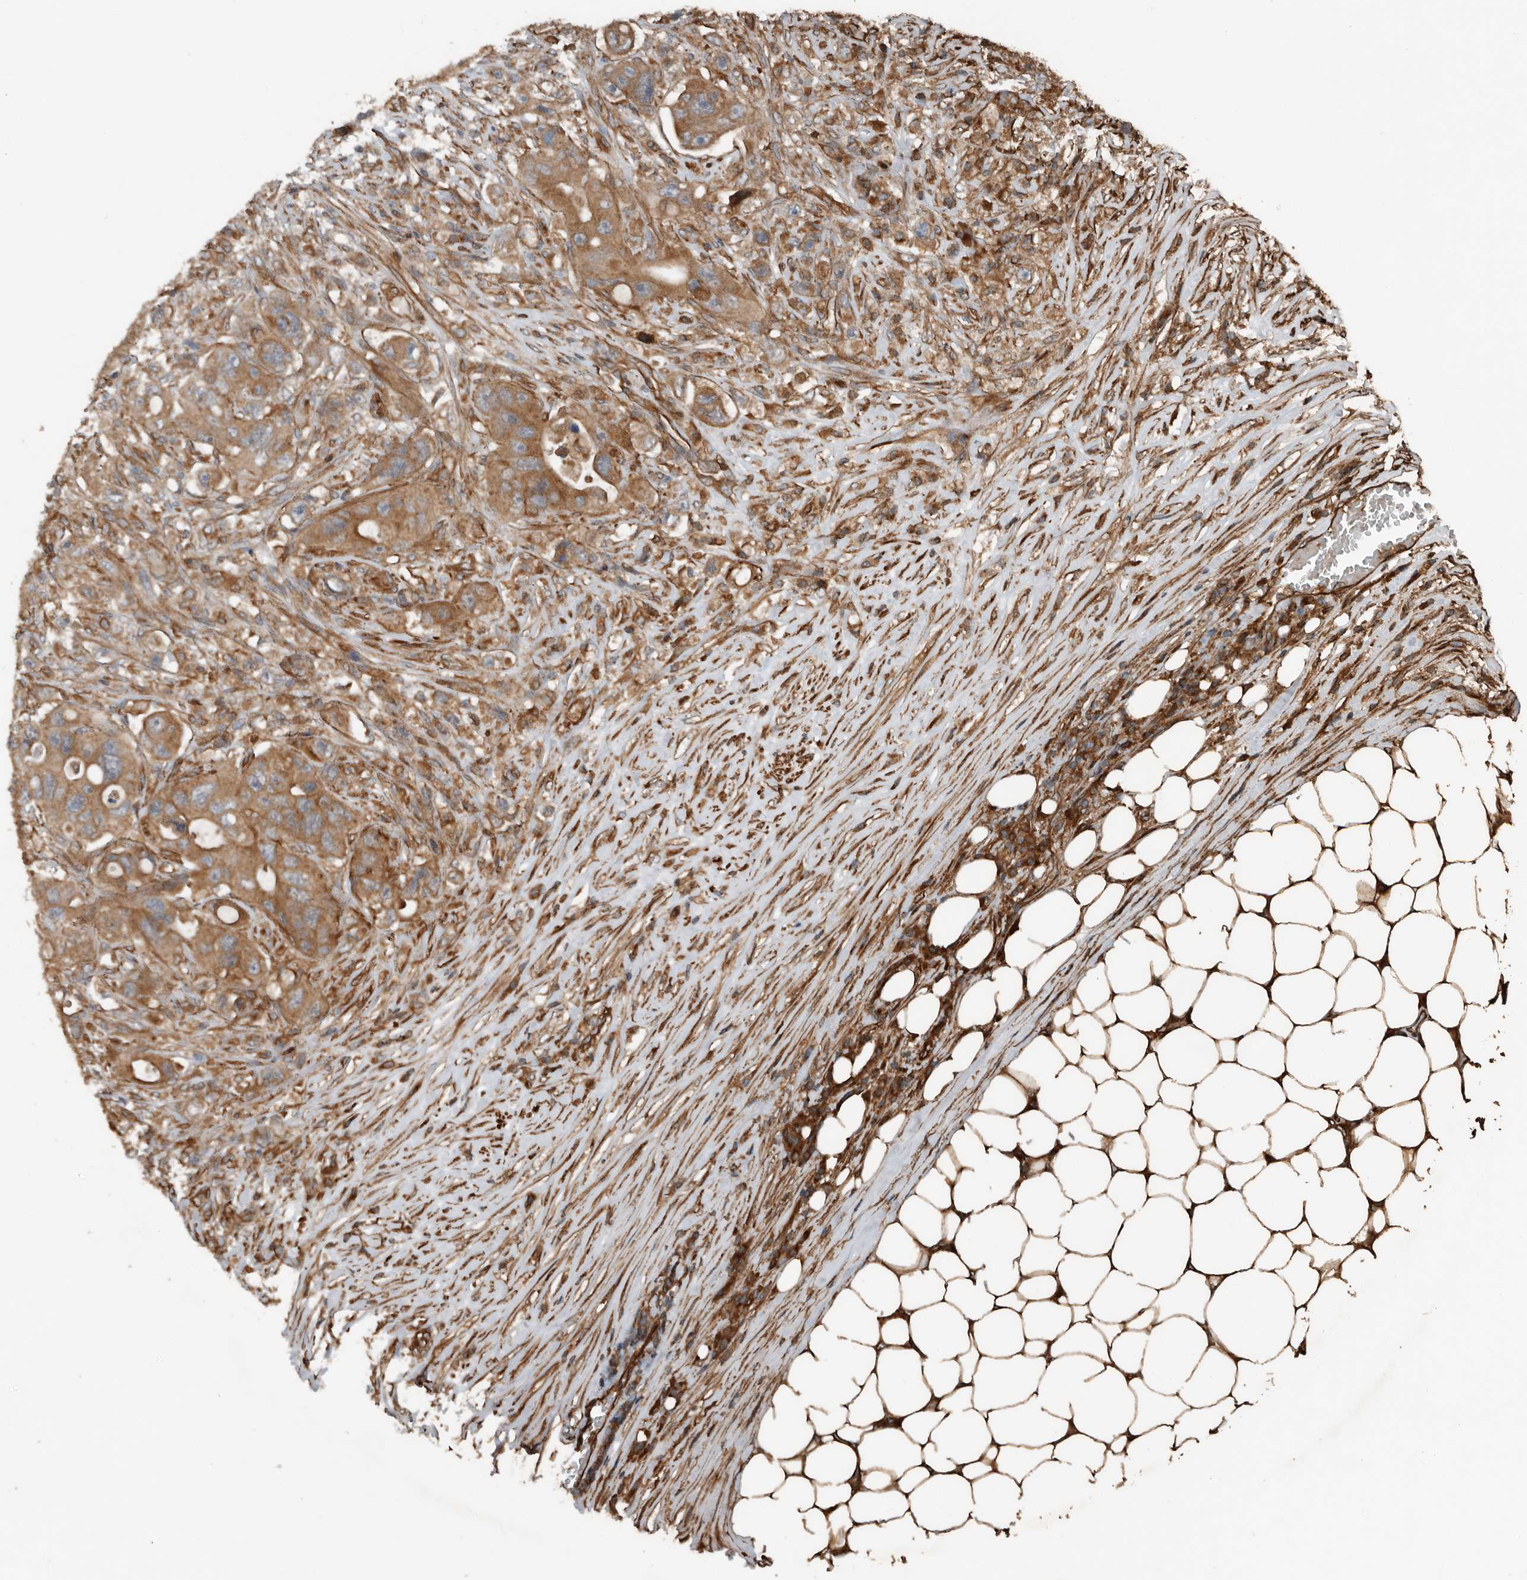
{"staining": {"intensity": "moderate", "quantity": ">75%", "location": "cytoplasmic/membranous"}, "tissue": "colorectal cancer", "cell_type": "Tumor cells", "image_type": "cancer", "snomed": [{"axis": "morphology", "description": "Adenocarcinoma, NOS"}, {"axis": "topography", "description": "Colon"}], "caption": "Colorectal cancer (adenocarcinoma) tissue demonstrates moderate cytoplasmic/membranous expression in about >75% of tumor cells", "gene": "YOD1", "patient": {"sex": "female", "age": 46}}